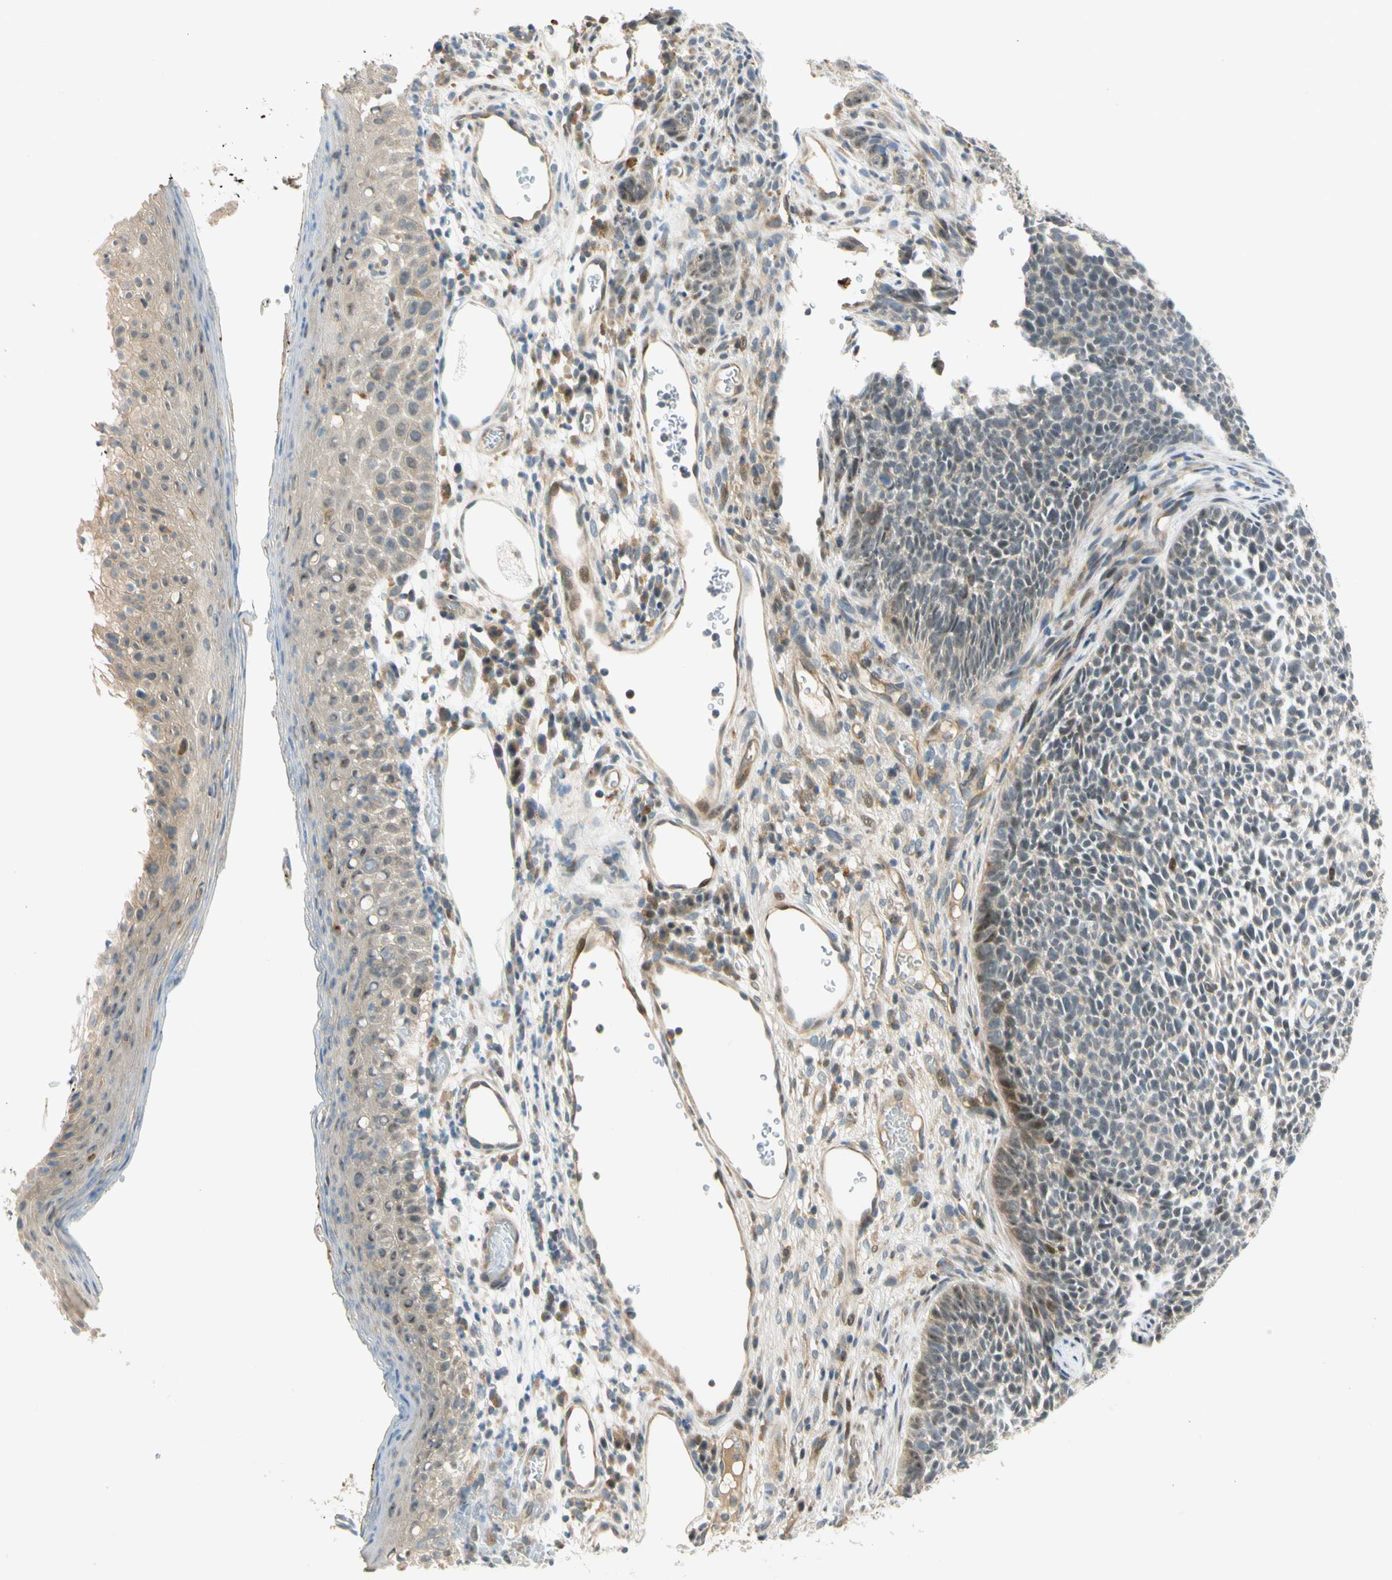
{"staining": {"intensity": "weak", "quantity": "<25%", "location": "cytoplasmic/membranous,nuclear"}, "tissue": "skin cancer", "cell_type": "Tumor cells", "image_type": "cancer", "snomed": [{"axis": "morphology", "description": "Basal cell carcinoma"}, {"axis": "topography", "description": "Skin"}], "caption": "Basal cell carcinoma (skin) was stained to show a protein in brown. There is no significant staining in tumor cells.", "gene": "GATD1", "patient": {"sex": "female", "age": 84}}